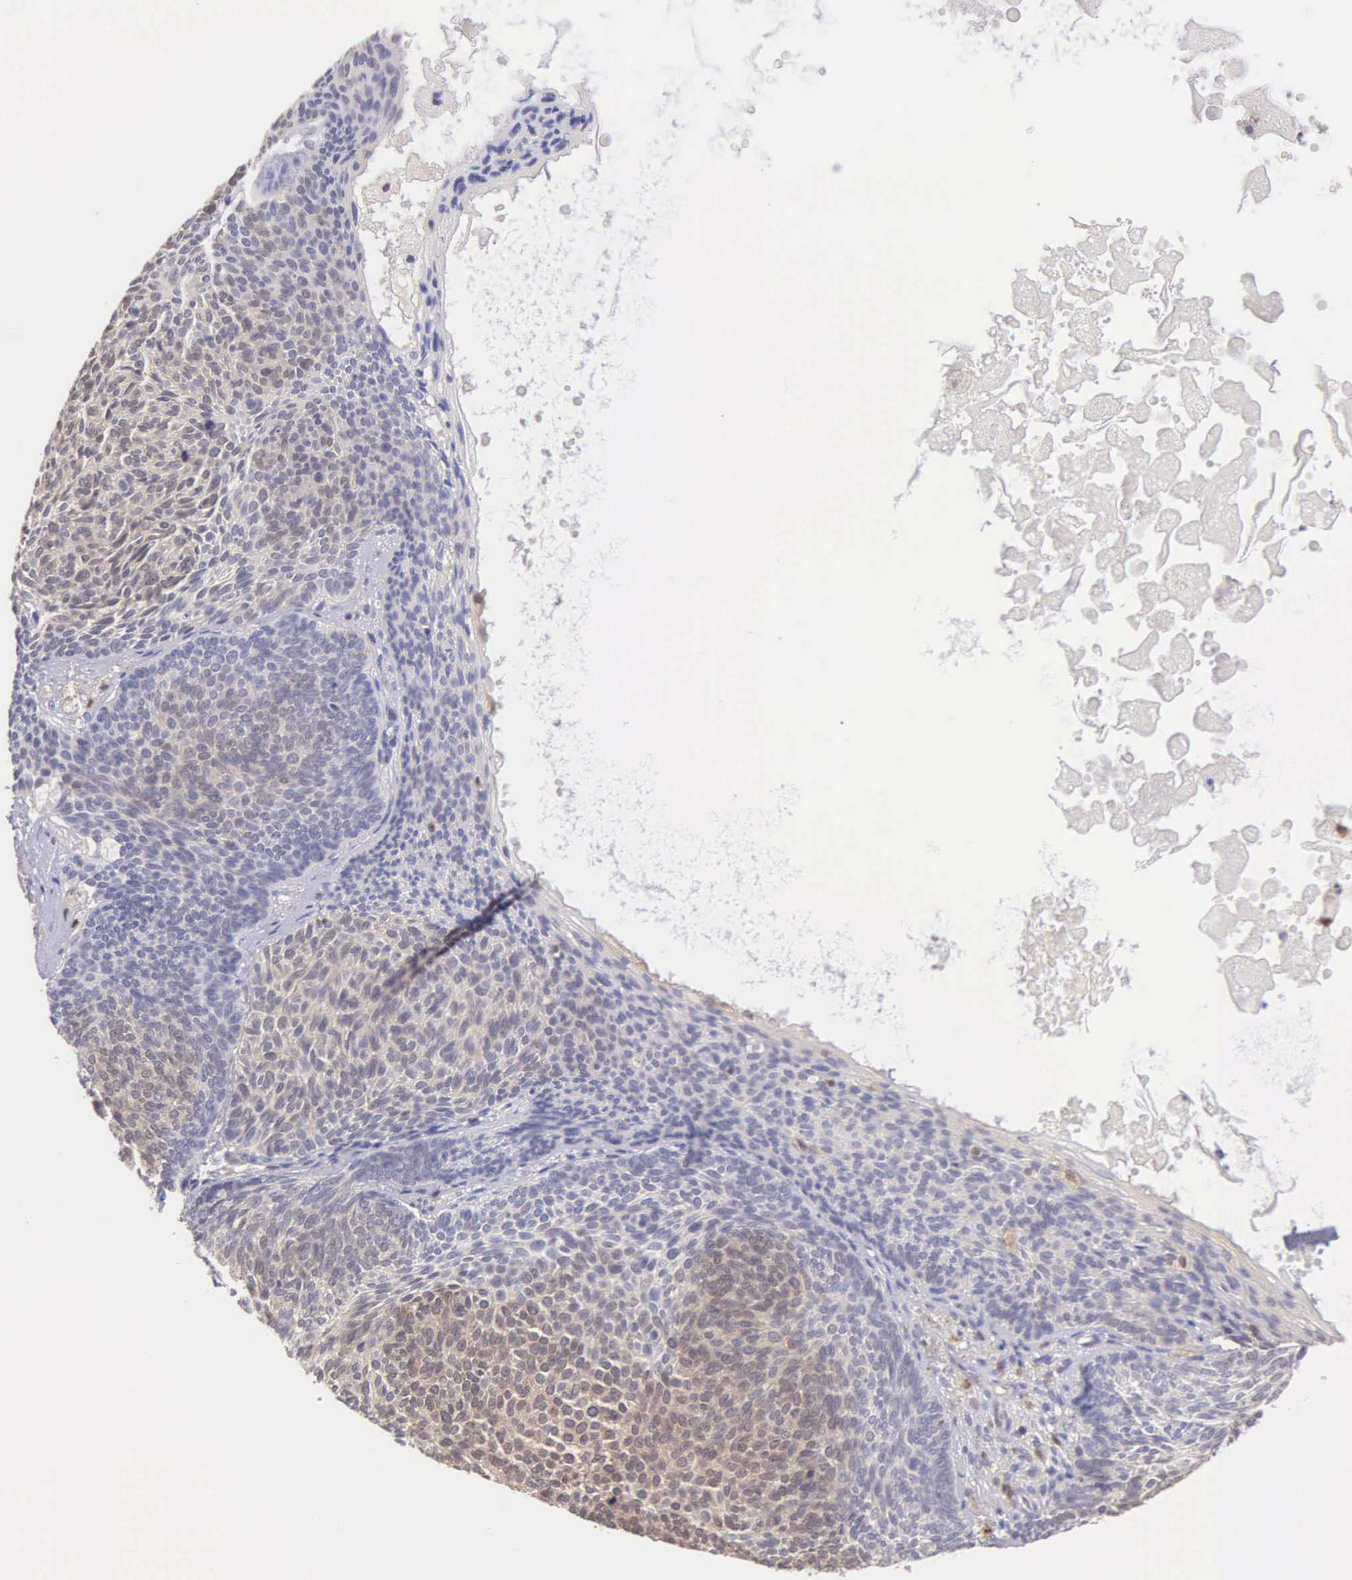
{"staining": {"intensity": "moderate", "quantity": "25%-75%", "location": "cytoplasmic/membranous"}, "tissue": "skin cancer", "cell_type": "Tumor cells", "image_type": "cancer", "snomed": [{"axis": "morphology", "description": "Basal cell carcinoma"}, {"axis": "topography", "description": "Skin"}], "caption": "Moderate cytoplasmic/membranous protein positivity is identified in approximately 25%-75% of tumor cells in basal cell carcinoma (skin).", "gene": "BID", "patient": {"sex": "male", "age": 84}}